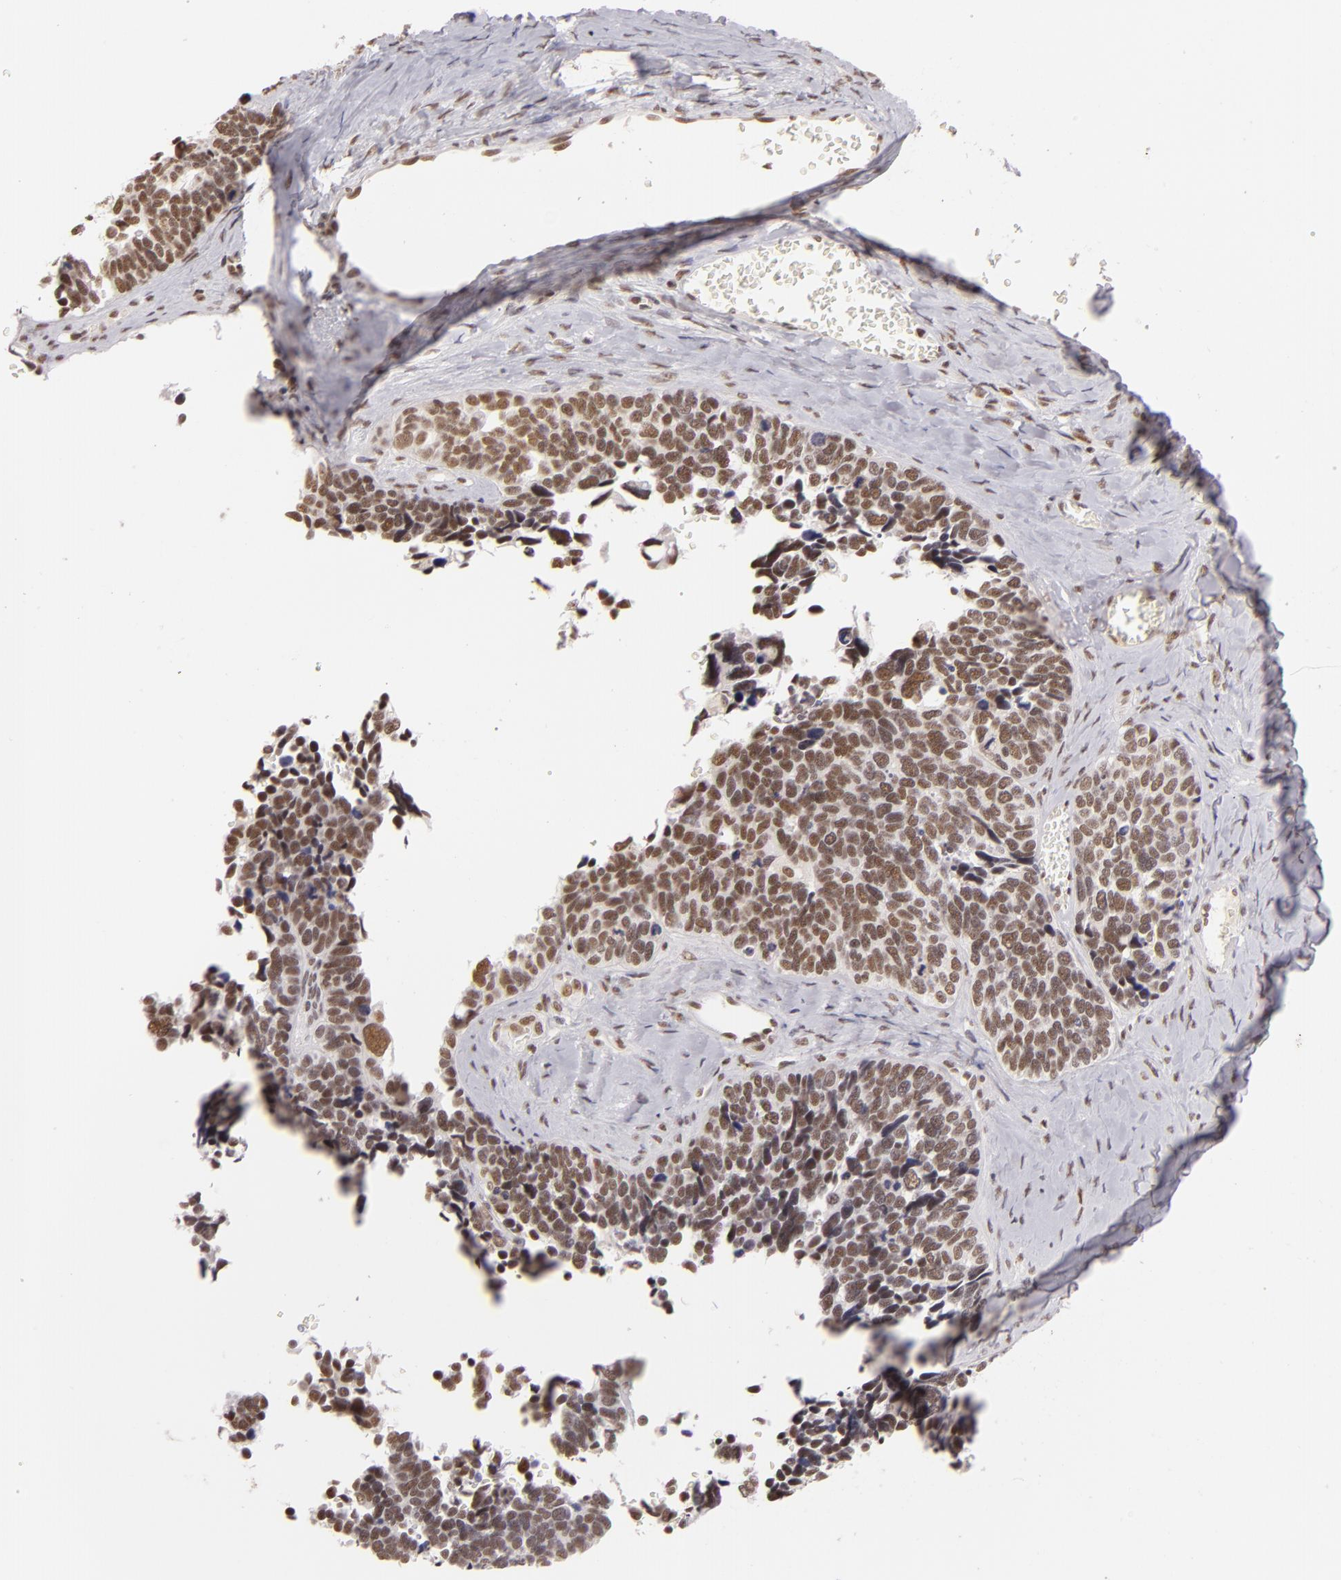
{"staining": {"intensity": "moderate", "quantity": ">75%", "location": "nuclear"}, "tissue": "ovarian cancer", "cell_type": "Tumor cells", "image_type": "cancer", "snomed": [{"axis": "morphology", "description": "Cystadenocarcinoma, serous, NOS"}, {"axis": "topography", "description": "Ovary"}], "caption": "Serous cystadenocarcinoma (ovarian) tissue shows moderate nuclear staining in approximately >75% of tumor cells The staining was performed using DAB, with brown indicating positive protein expression. Nuclei are stained blue with hematoxylin.", "gene": "INTS6", "patient": {"sex": "female", "age": 77}}